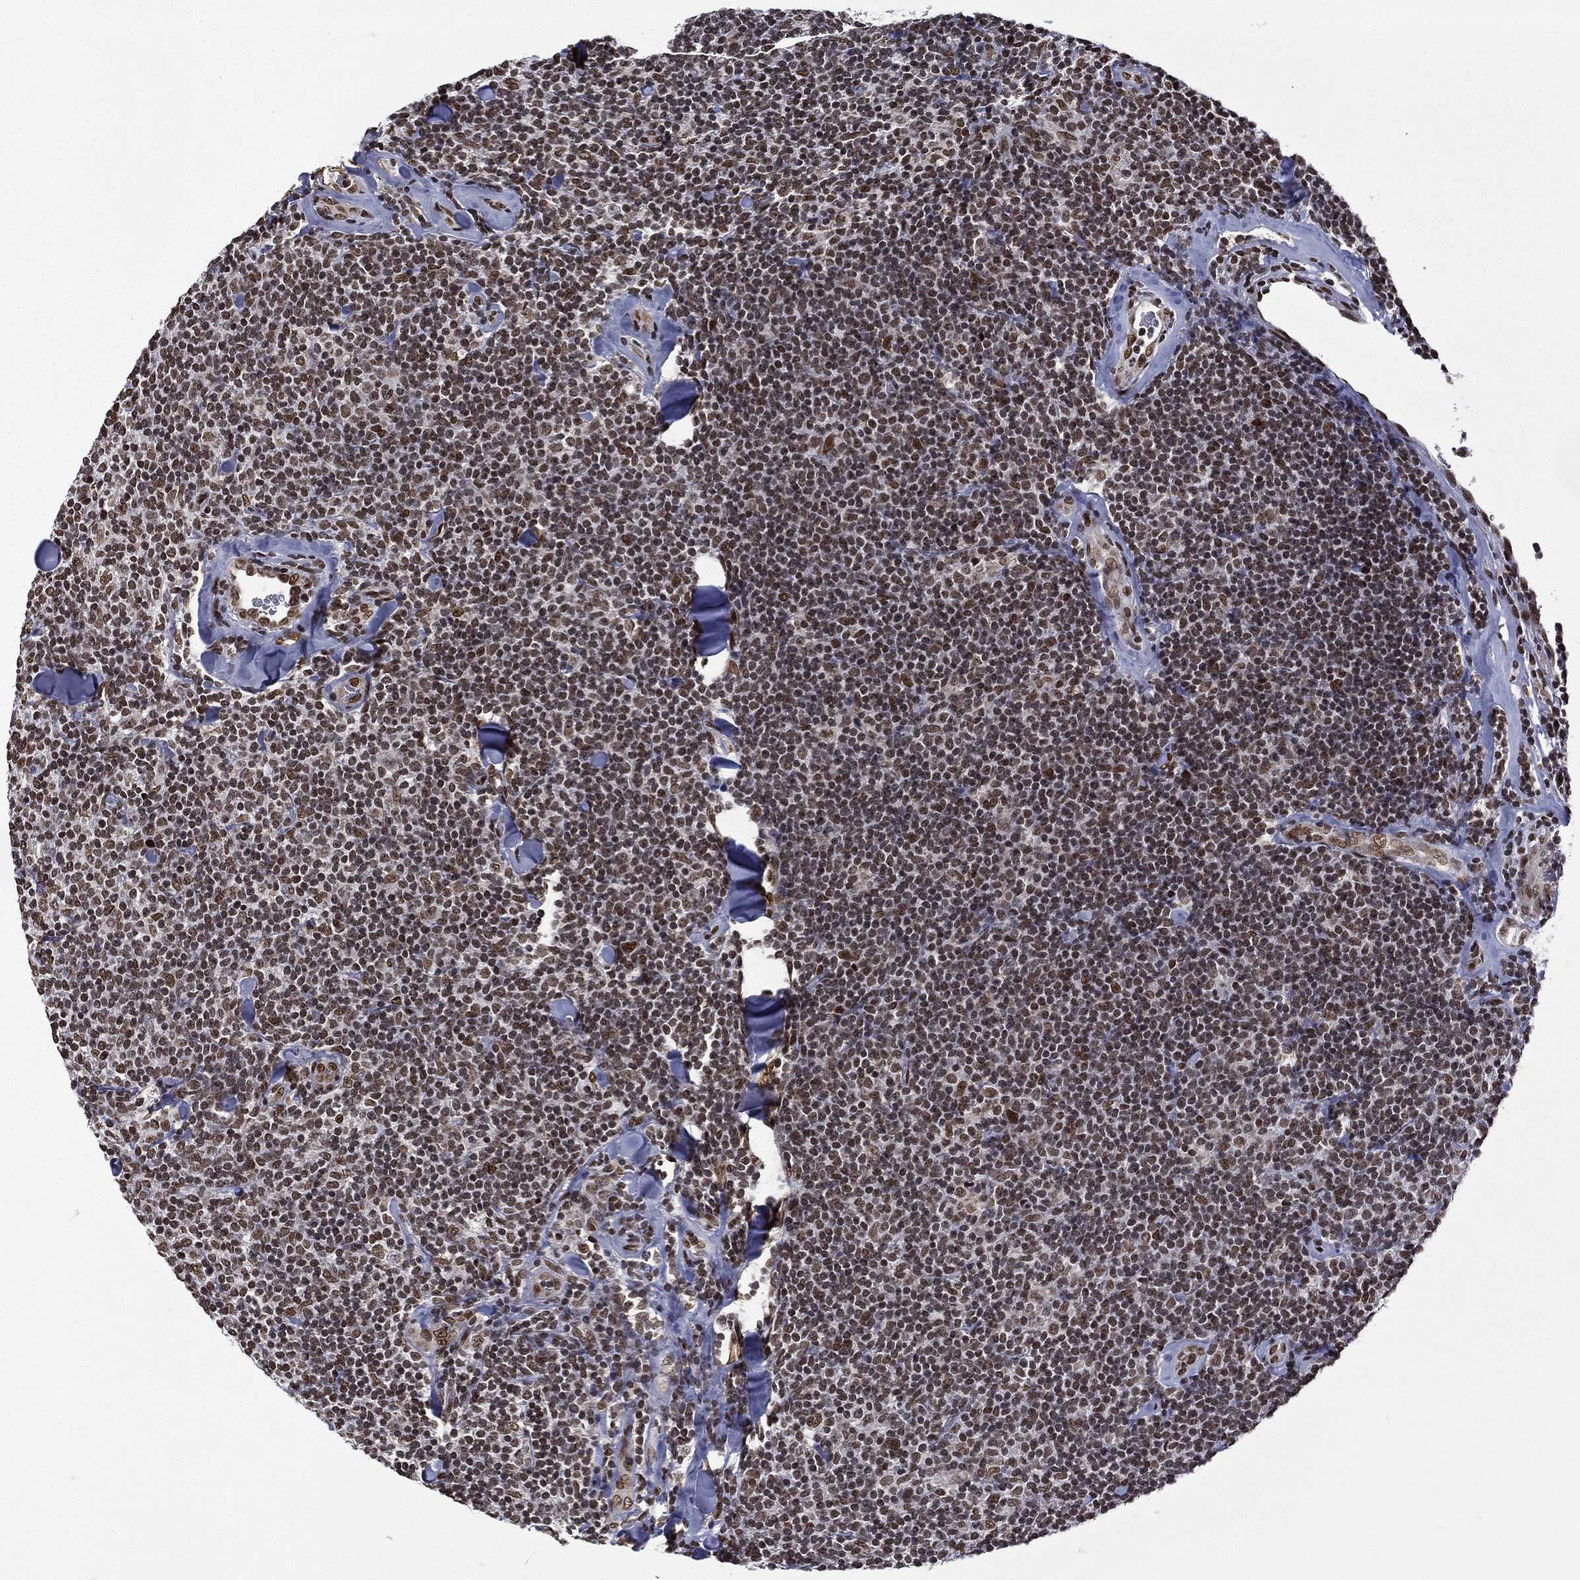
{"staining": {"intensity": "moderate", "quantity": ">75%", "location": "nuclear"}, "tissue": "lymphoma", "cell_type": "Tumor cells", "image_type": "cancer", "snomed": [{"axis": "morphology", "description": "Malignant lymphoma, non-Hodgkin's type, Low grade"}, {"axis": "topography", "description": "Lymph node"}], "caption": "Immunohistochemical staining of lymphoma displays medium levels of moderate nuclear positivity in approximately >75% of tumor cells.", "gene": "C5orf24", "patient": {"sex": "female", "age": 56}}